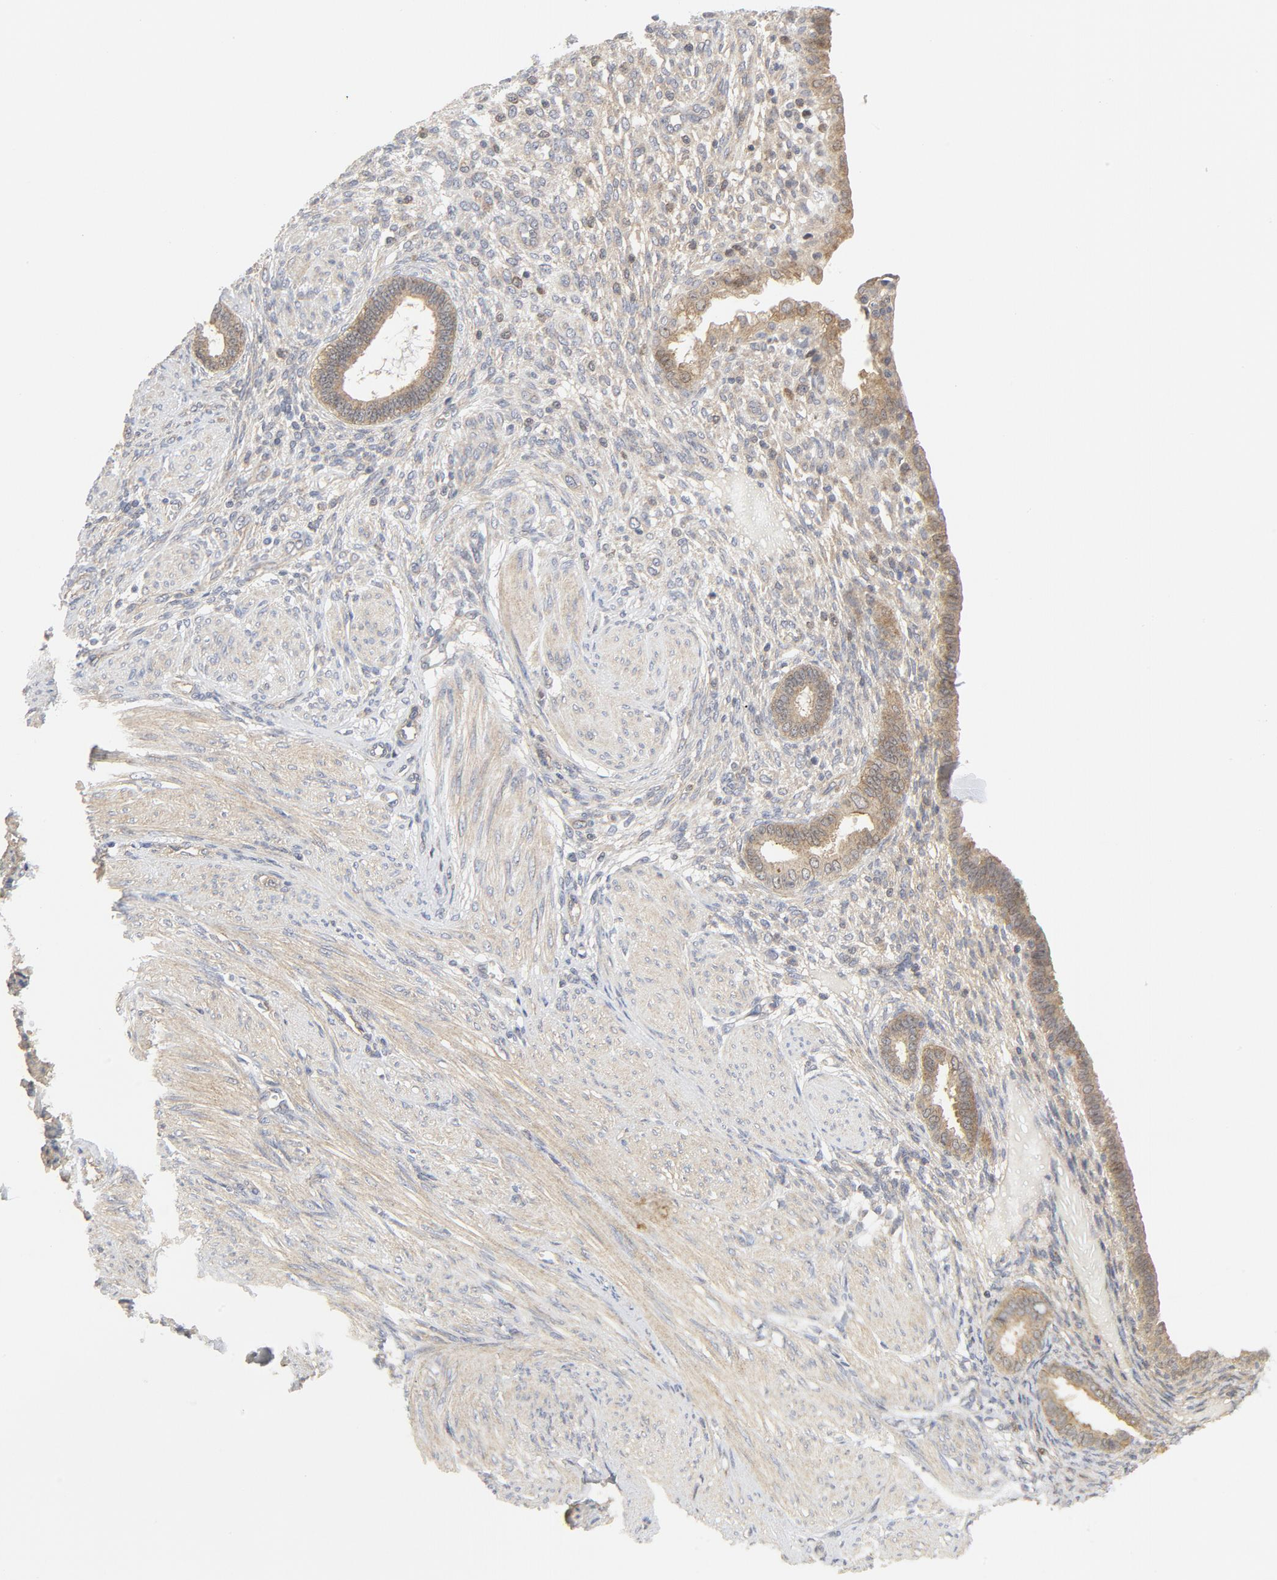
{"staining": {"intensity": "negative", "quantity": "none", "location": "none"}, "tissue": "endometrium", "cell_type": "Cells in endometrial stroma", "image_type": "normal", "snomed": [{"axis": "morphology", "description": "Normal tissue, NOS"}, {"axis": "topography", "description": "Endometrium"}], "caption": "DAB (3,3'-diaminobenzidine) immunohistochemical staining of benign human endometrium exhibits no significant positivity in cells in endometrial stroma.", "gene": "MAP2K7", "patient": {"sex": "female", "age": 72}}